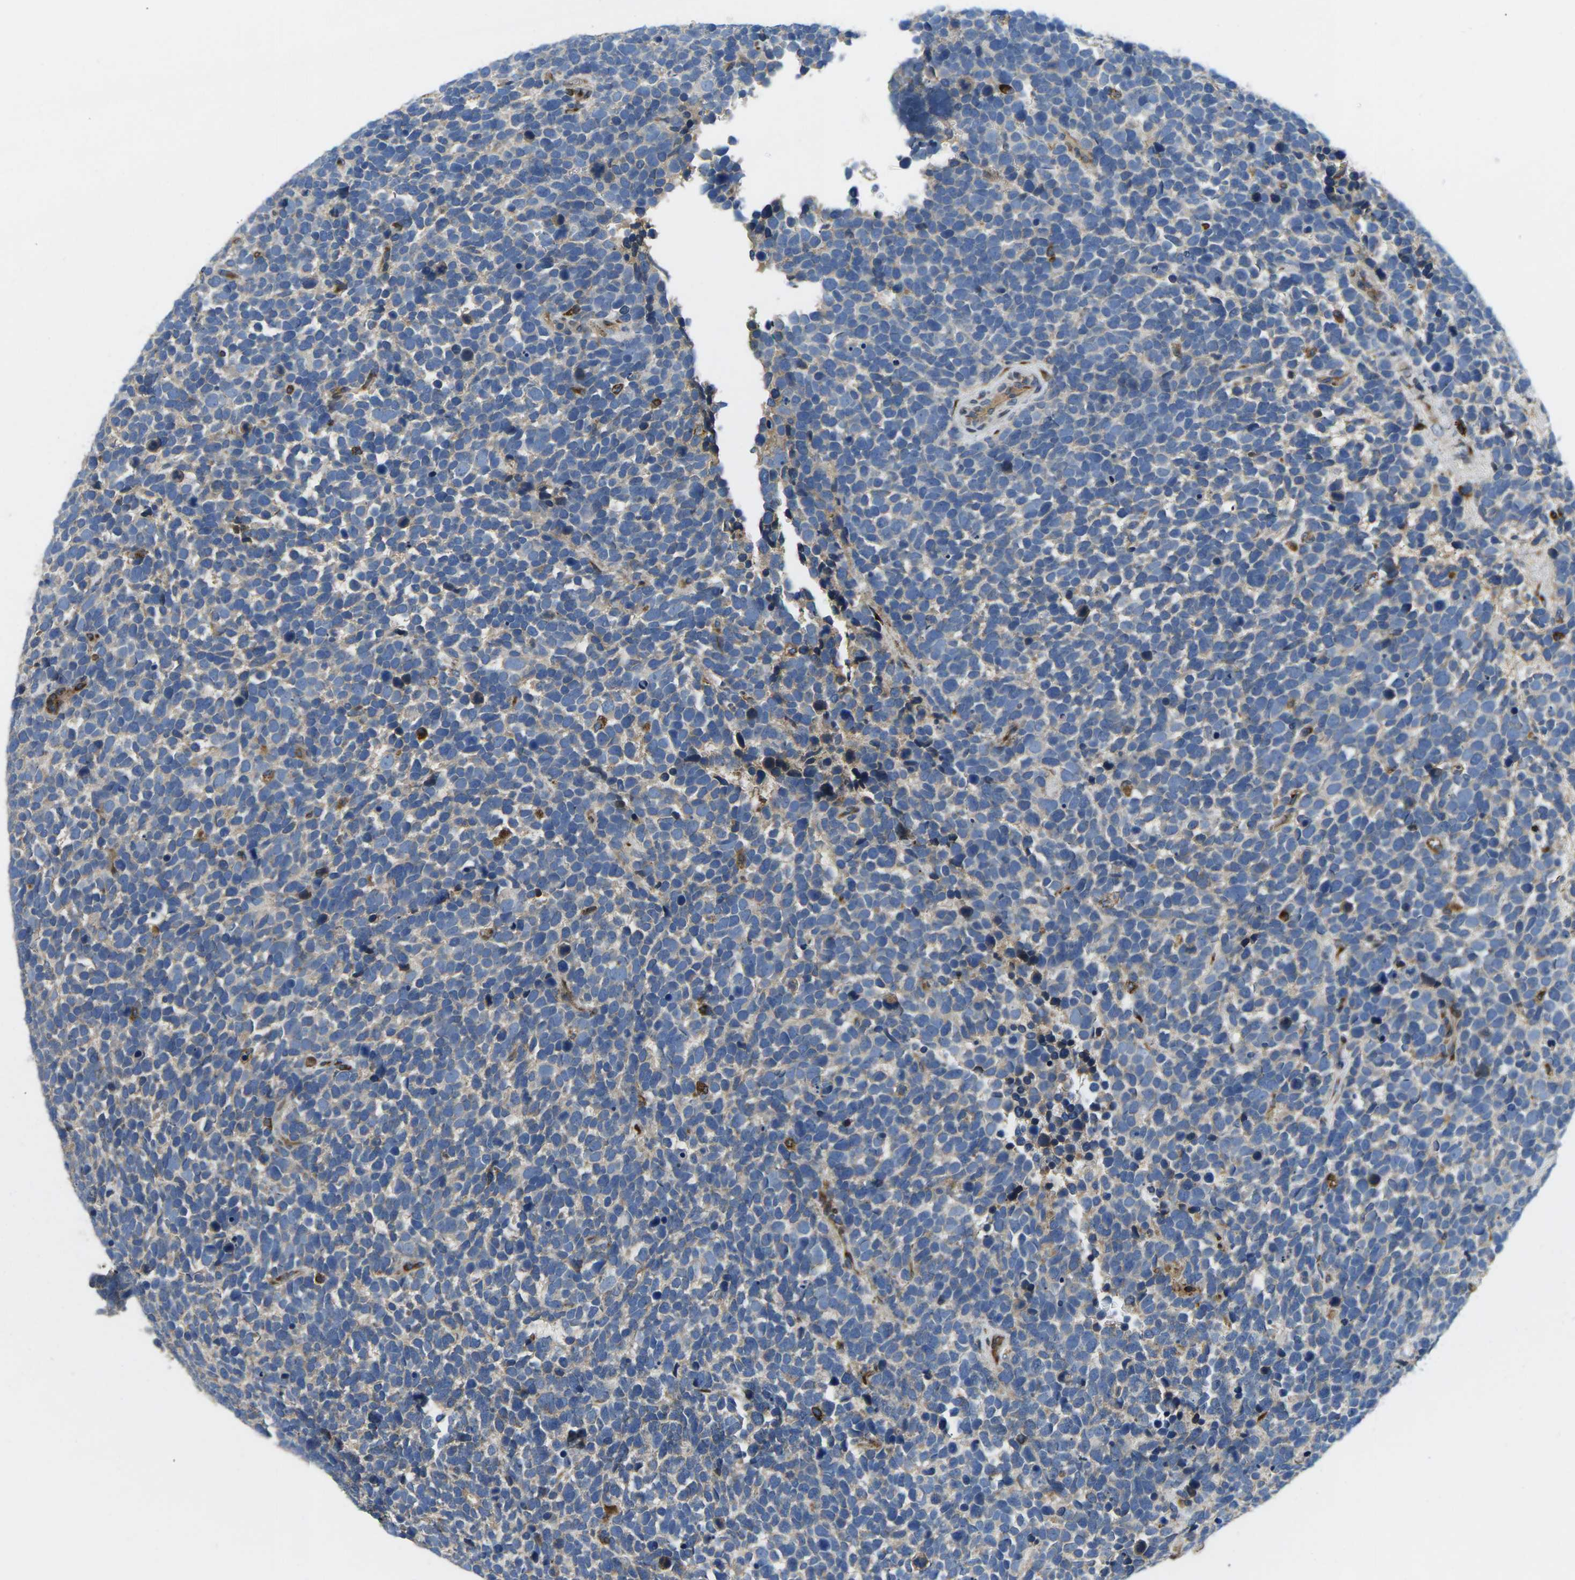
{"staining": {"intensity": "negative", "quantity": "none", "location": "none"}, "tissue": "urothelial cancer", "cell_type": "Tumor cells", "image_type": "cancer", "snomed": [{"axis": "morphology", "description": "Urothelial carcinoma, High grade"}, {"axis": "topography", "description": "Urinary bladder"}], "caption": "Tumor cells show no significant expression in urothelial cancer.", "gene": "PDZD8", "patient": {"sex": "female", "age": 82}}